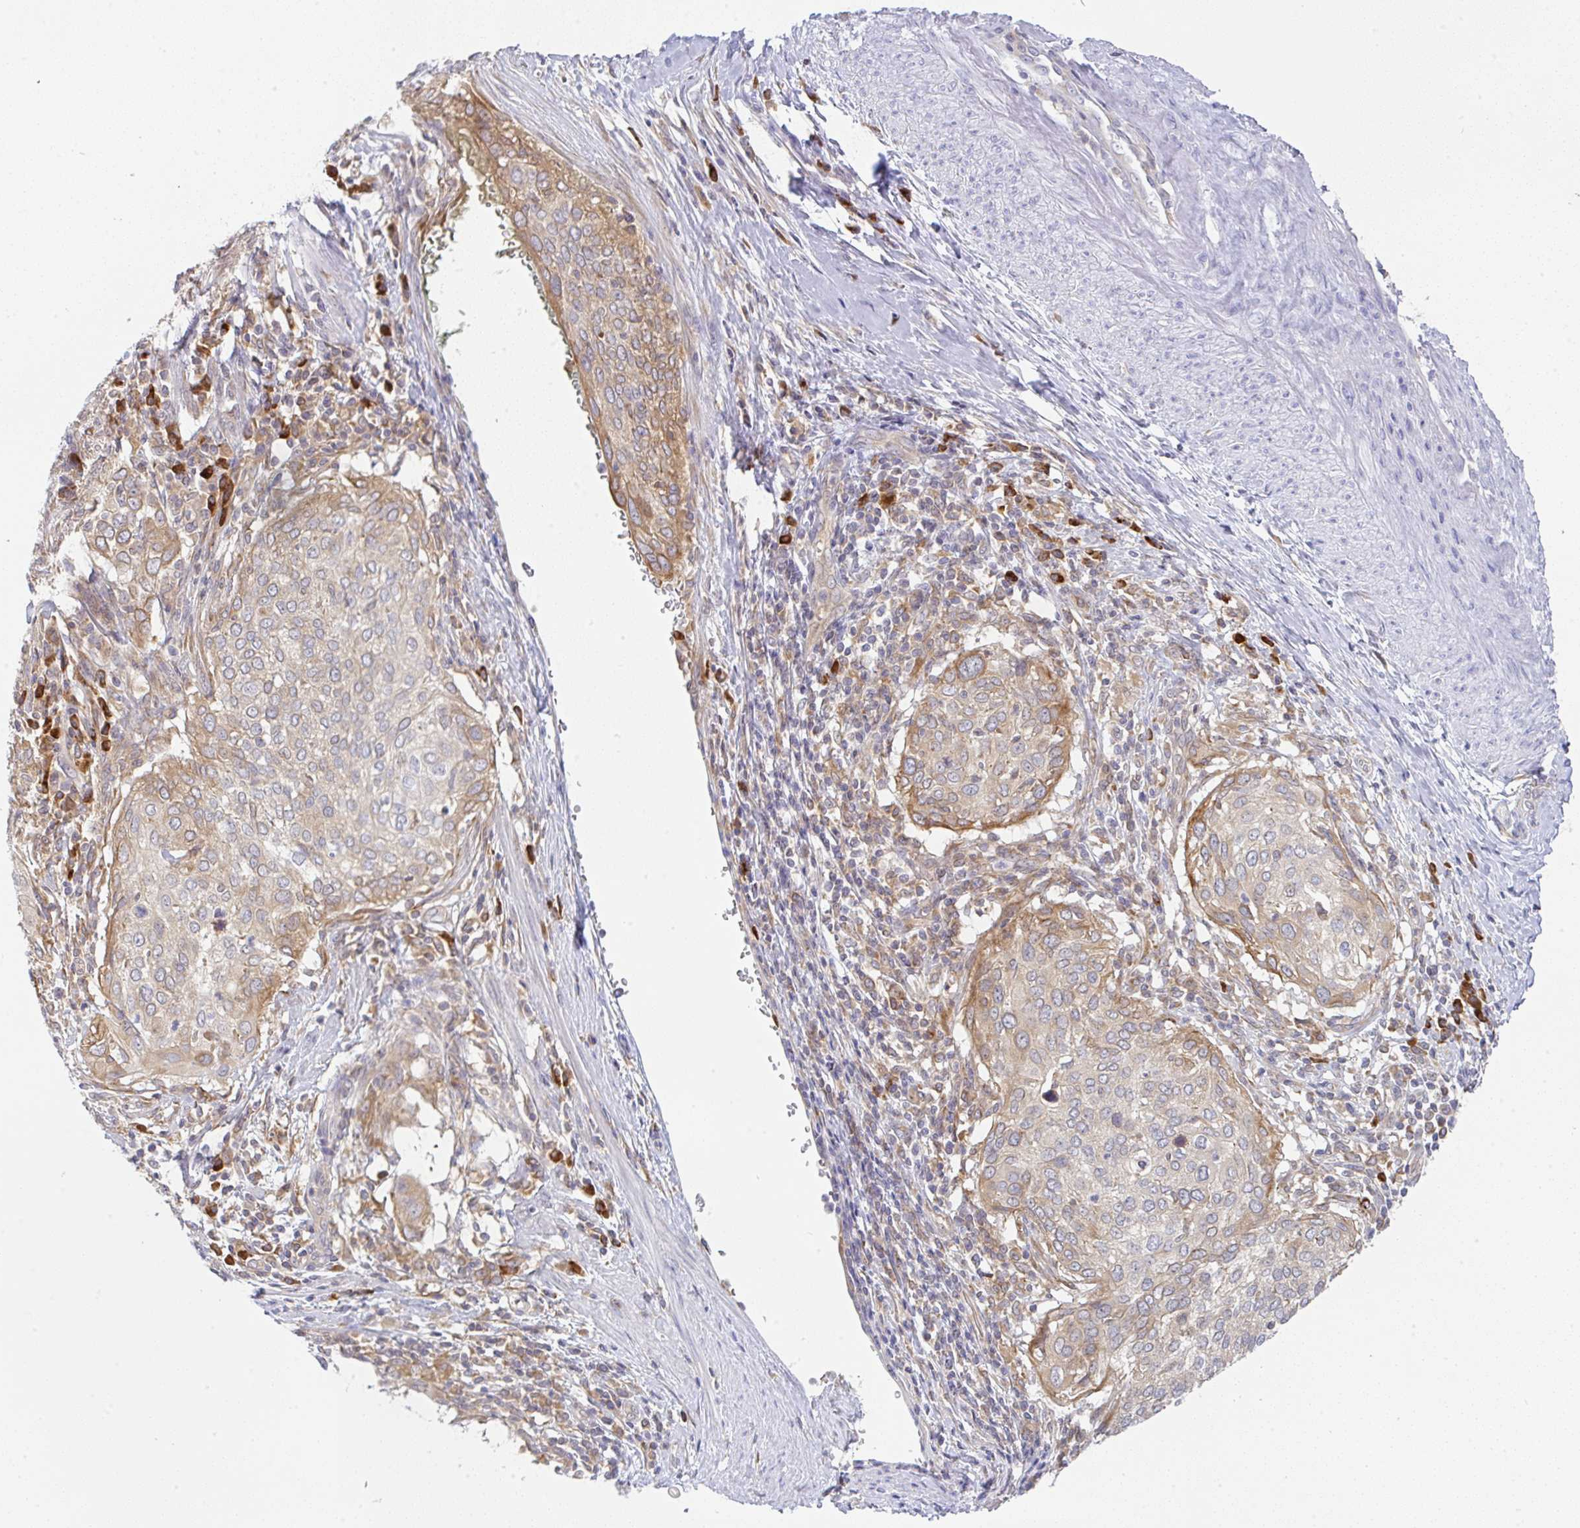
{"staining": {"intensity": "moderate", "quantity": "<25%", "location": "cytoplasmic/membranous"}, "tissue": "cervical cancer", "cell_type": "Tumor cells", "image_type": "cancer", "snomed": [{"axis": "morphology", "description": "Squamous cell carcinoma, NOS"}, {"axis": "topography", "description": "Cervix"}], "caption": "Cervical cancer (squamous cell carcinoma) tissue displays moderate cytoplasmic/membranous staining in about <25% of tumor cells", "gene": "DERL2", "patient": {"sex": "female", "age": 38}}